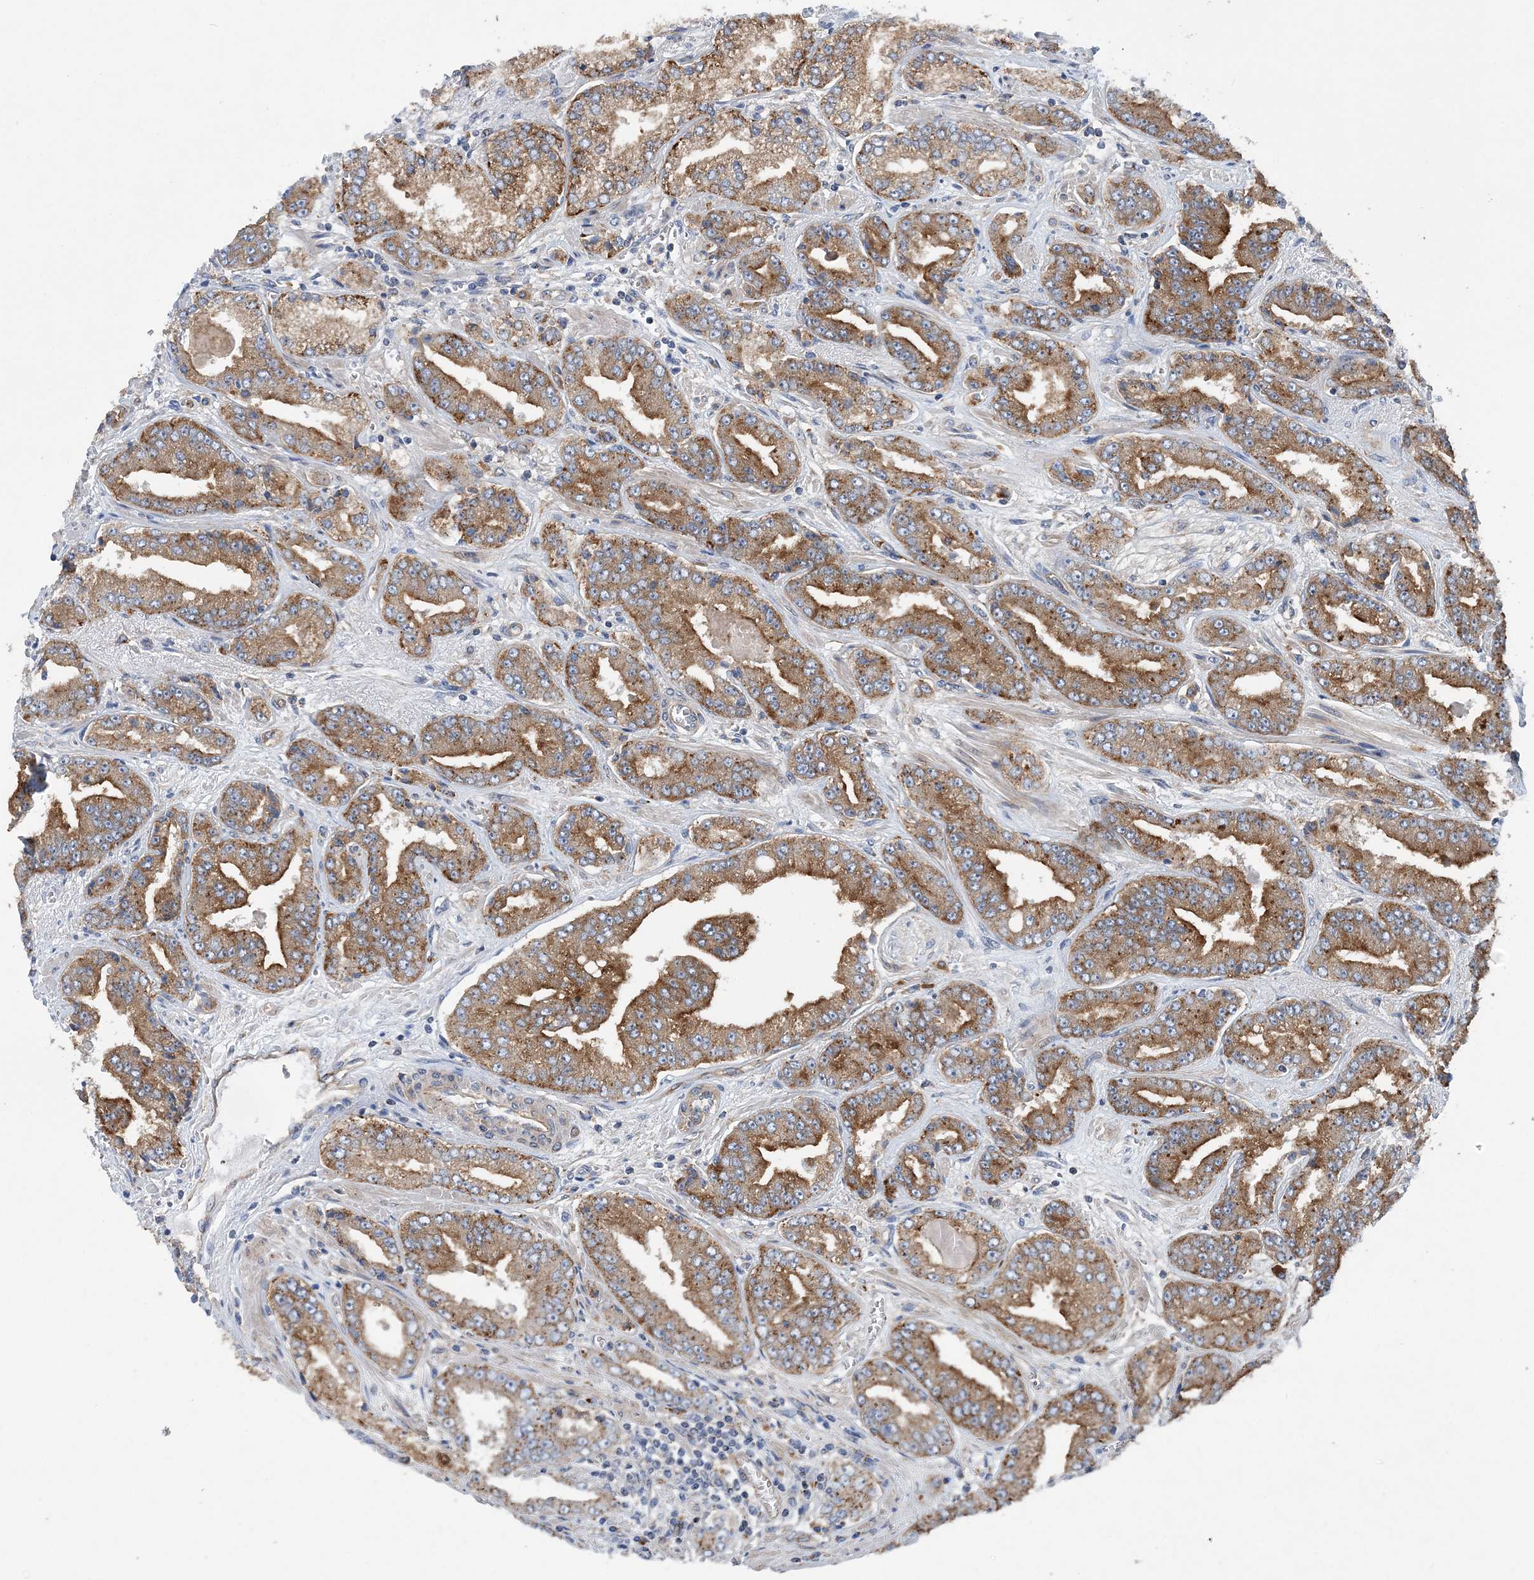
{"staining": {"intensity": "moderate", "quantity": ">75%", "location": "cytoplasmic/membranous"}, "tissue": "prostate cancer", "cell_type": "Tumor cells", "image_type": "cancer", "snomed": [{"axis": "morphology", "description": "Adenocarcinoma, High grade"}, {"axis": "topography", "description": "Prostate"}], "caption": "A high-resolution image shows IHC staining of prostate cancer, which reveals moderate cytoplasmic/membranous staining in approximately >75% of tumor cells.", "gene": "PTTG1IP", "patient": {"sex": "male", "age": 71}}